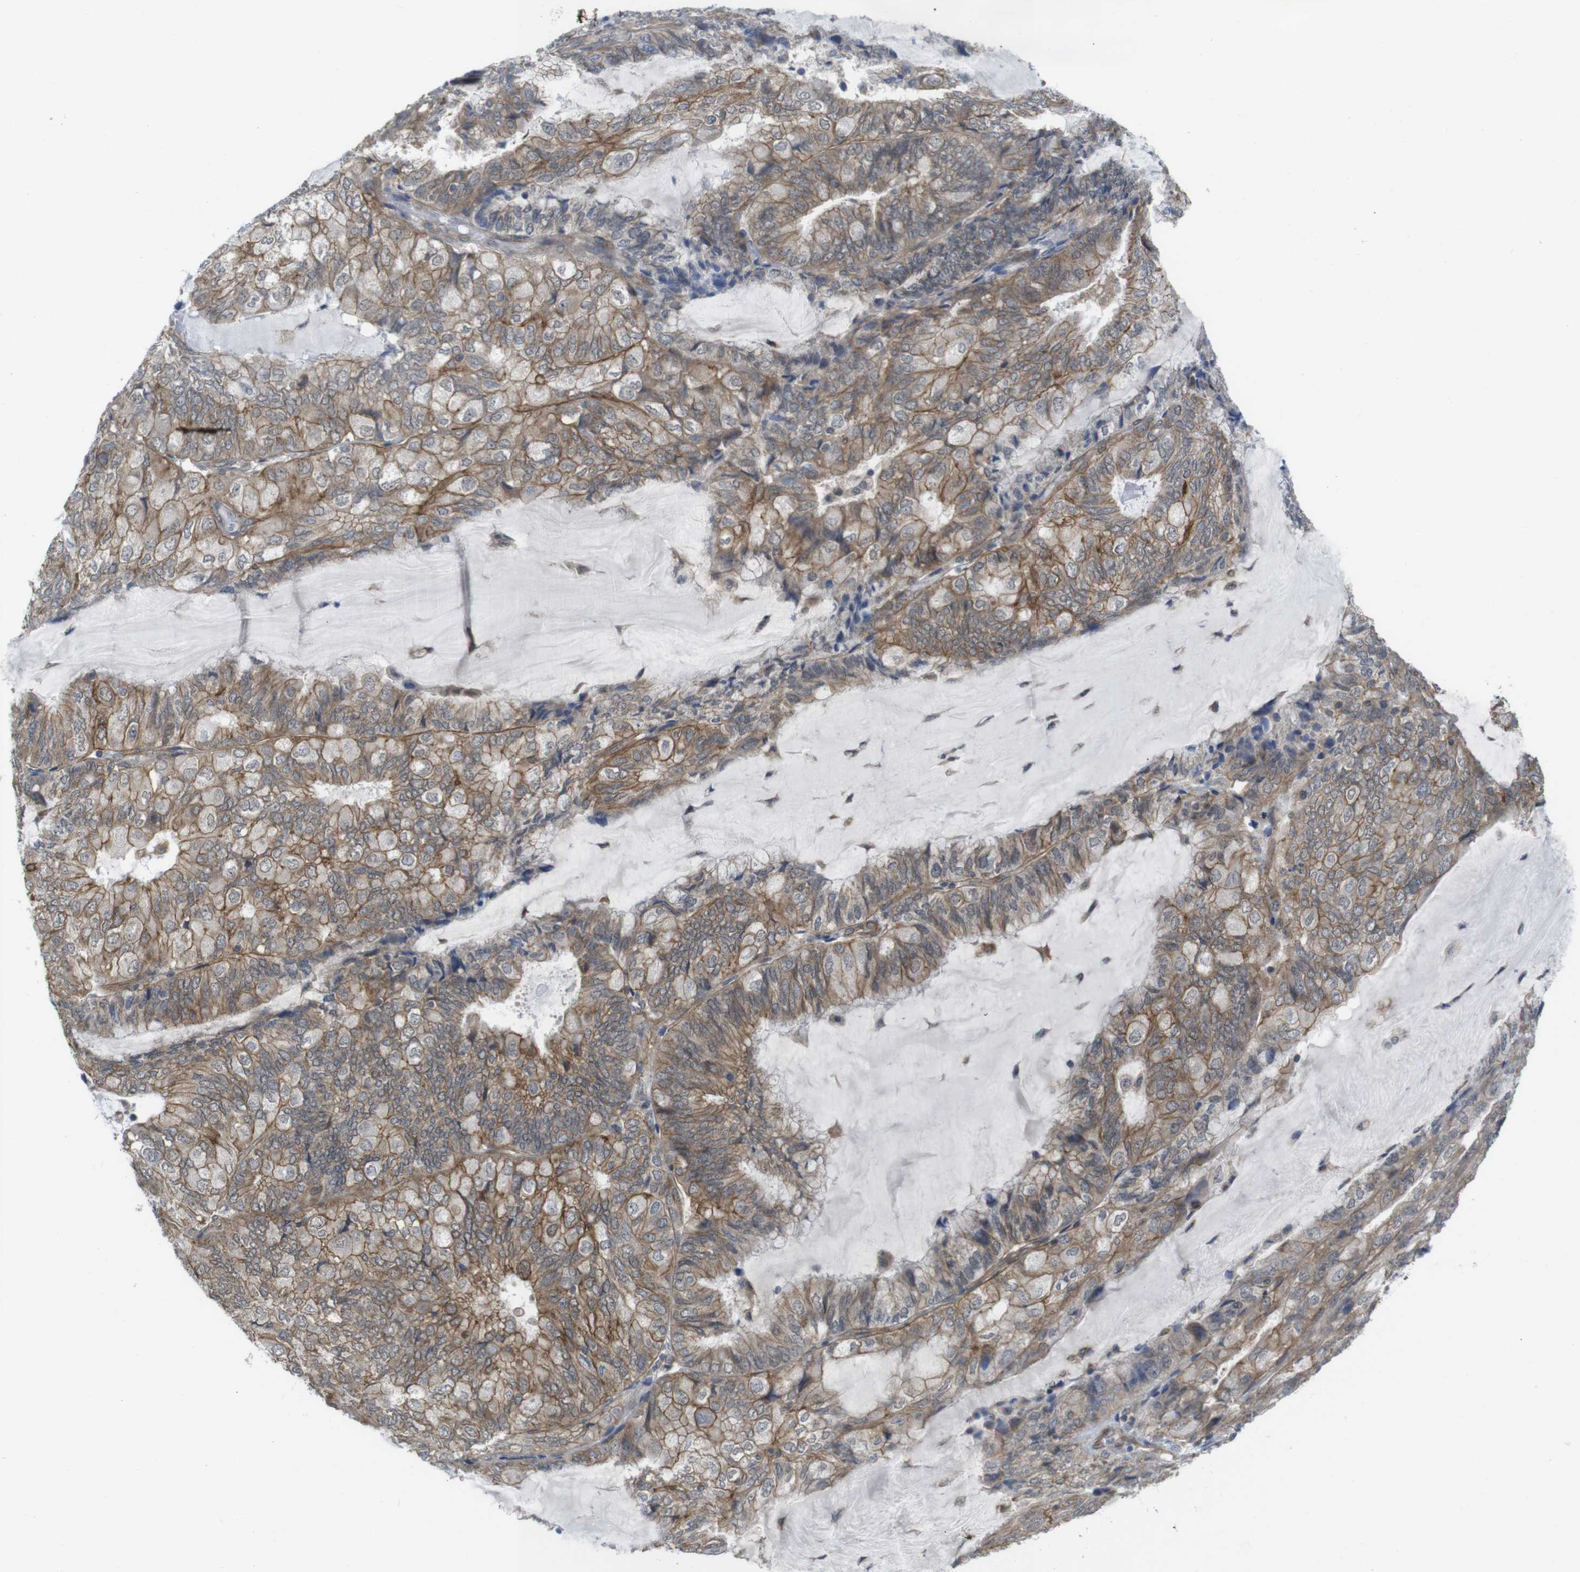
{"staining": {"intensity": "moderate", "quantity": ">75%", "location": "cytoplasmic/membranous"}, "tissue": "endometrial cancer", "cell_type": "Tumor cells", "image_type": "cancer", "snomed": [{"axis": "morphology", "description": "Adenocarcinoma, NOS"}, {"axis": "topography", "description": "Endometrium"}], "caption": "This micrograph displays endometrial adenocarcinoma stained with IHC to label a protein in brown. The cytoplasmic/membranous of tumor cells show moderate positivity for the protein. Nuclei are counter-stained blue.", "gene": "ZDHHC5", "patient": {"sex": "female", "age": 81}}